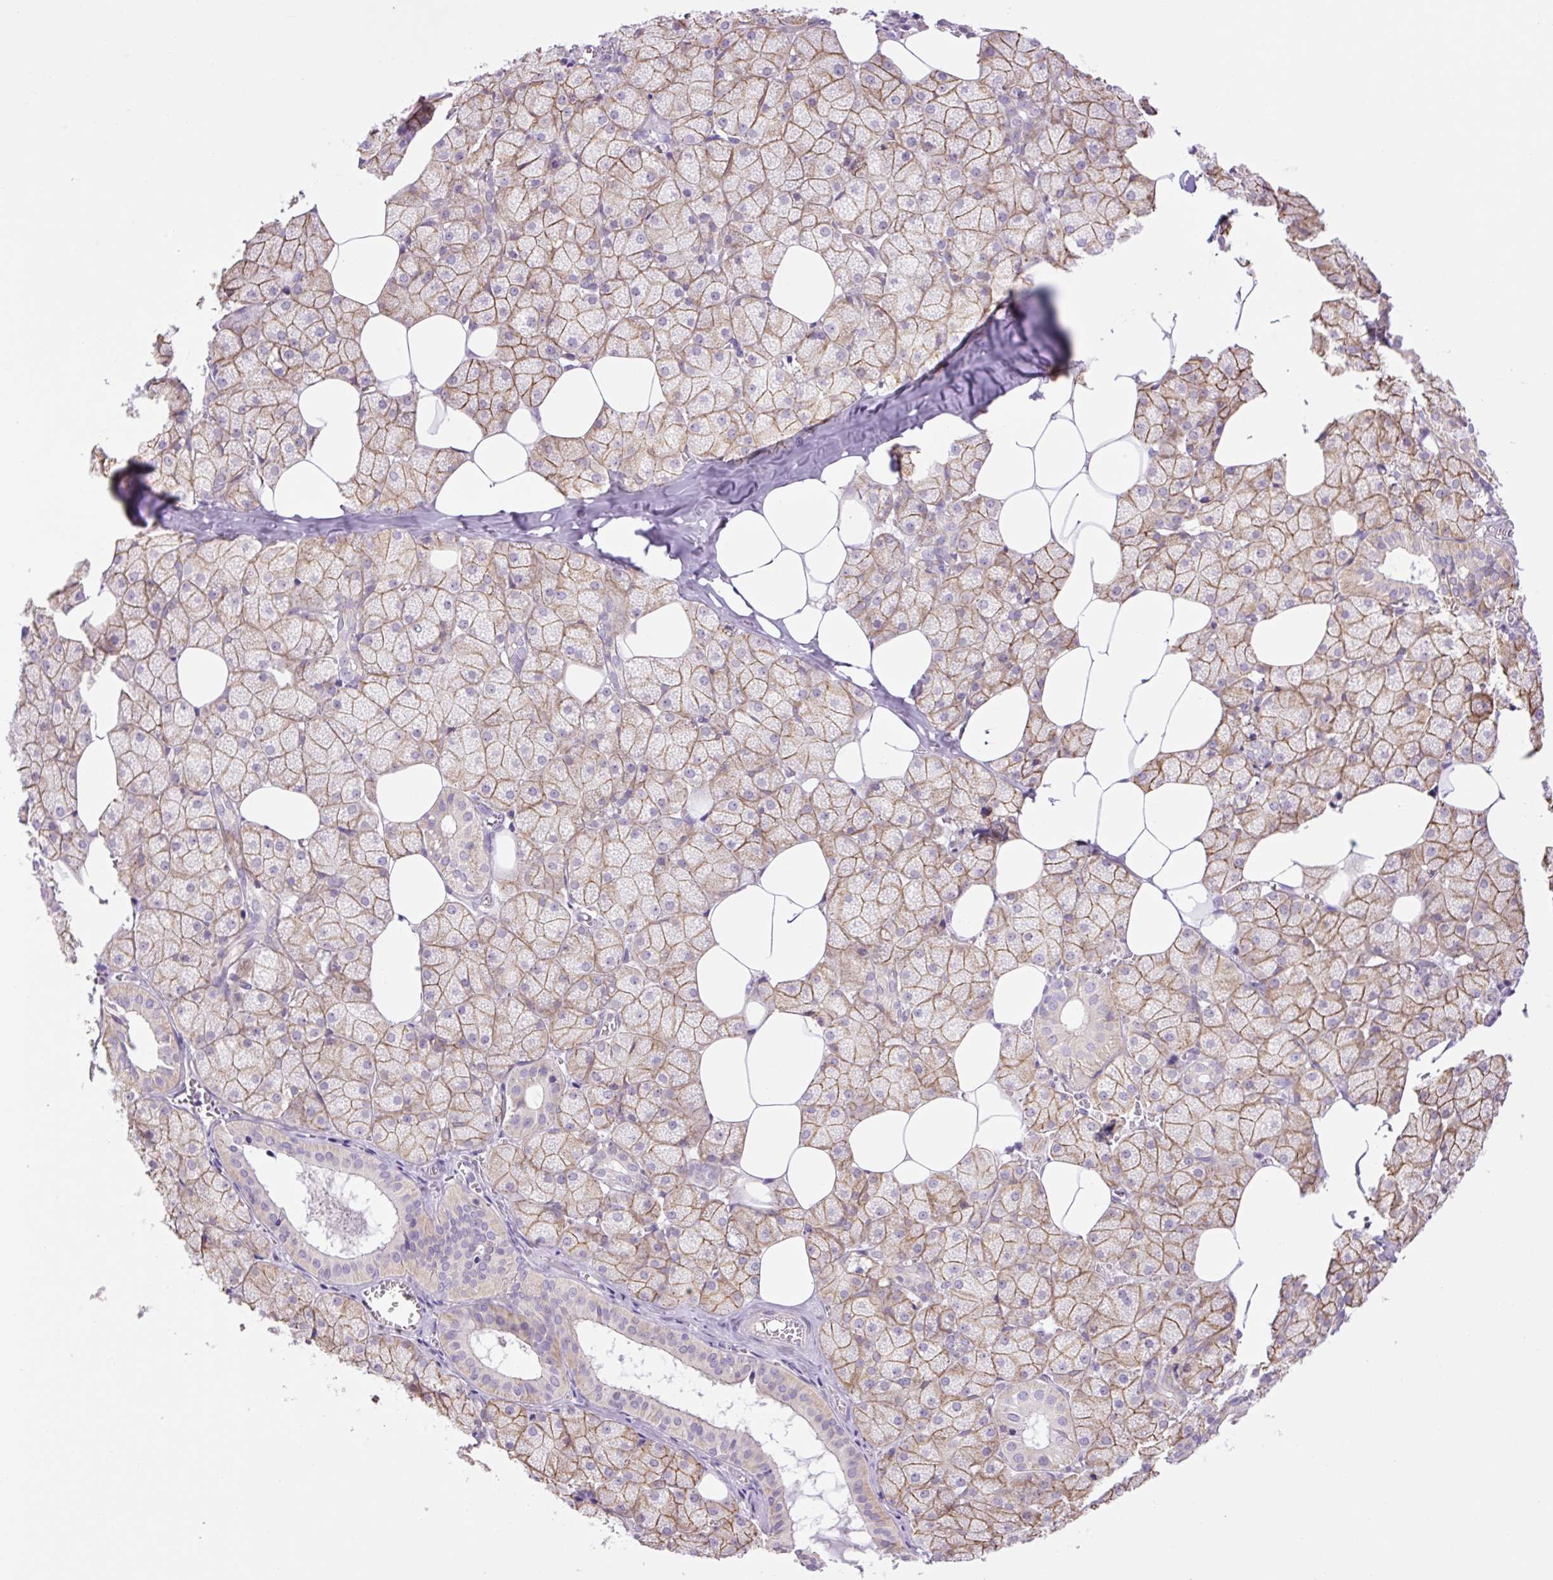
{"staining": {"intensity": "moderate", "quantity": ">75%", "location": "cytoplasmic/membranous"}, "tissue": "salivary gland", "cell_type": "Glandular cells", "image_type": "normal", "snomed": [{"axis": "morphology", "description": "Normal tissue, NOS"}, {"axis": "topography", "description": "Salivary gland"}, {"axis": "topography", "description": "Peripheral nerve tissue"}], "caption": "High-magnification brightfield microscopy of benign salivary gland stained with DAB (brown) and counterstained with hematoxylin (blue). glandular cells exhibit moderate cytoplasmic/membranous positivity is present in approximately>75% of cells.", "gene": "GRID2", "patient": {"sex": "male", "age": 38}}